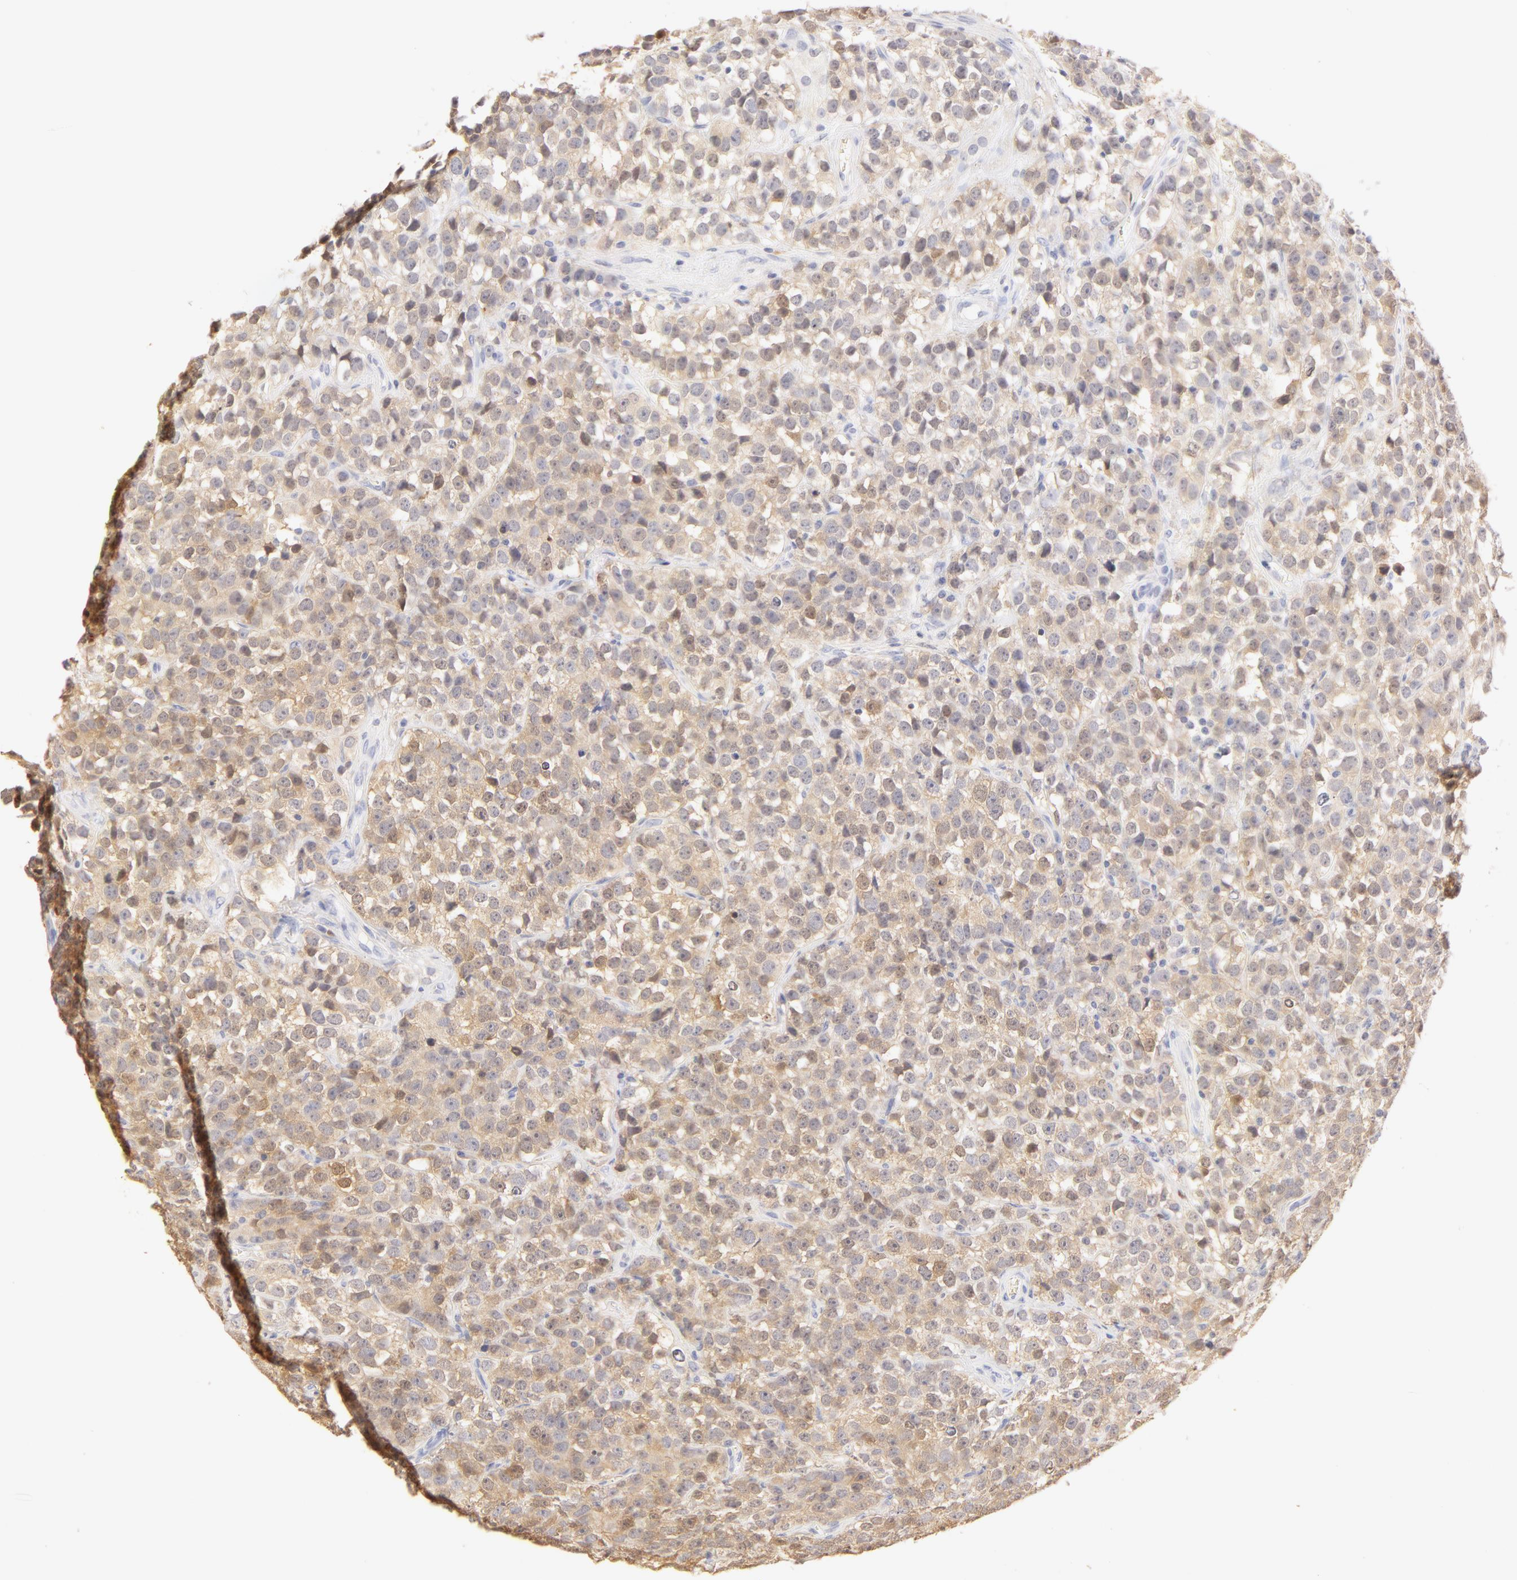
{"staining": {"intensity": "negative", "quantity": "none", "location": "none"}, "tissue": "testis cancer", "cell_type": "Tumor cells", "image_type": "cancer", "snomed": [{"axis": "morphology", "description": "Seminoma, NOS"}, {"axis": "topography", "description": "Testis"}], "caption": "Tumor cells are negative for protein expression in human seminoma (testis).", "gene": "CA2", "patient": {"sex": "male", "age": 25}}